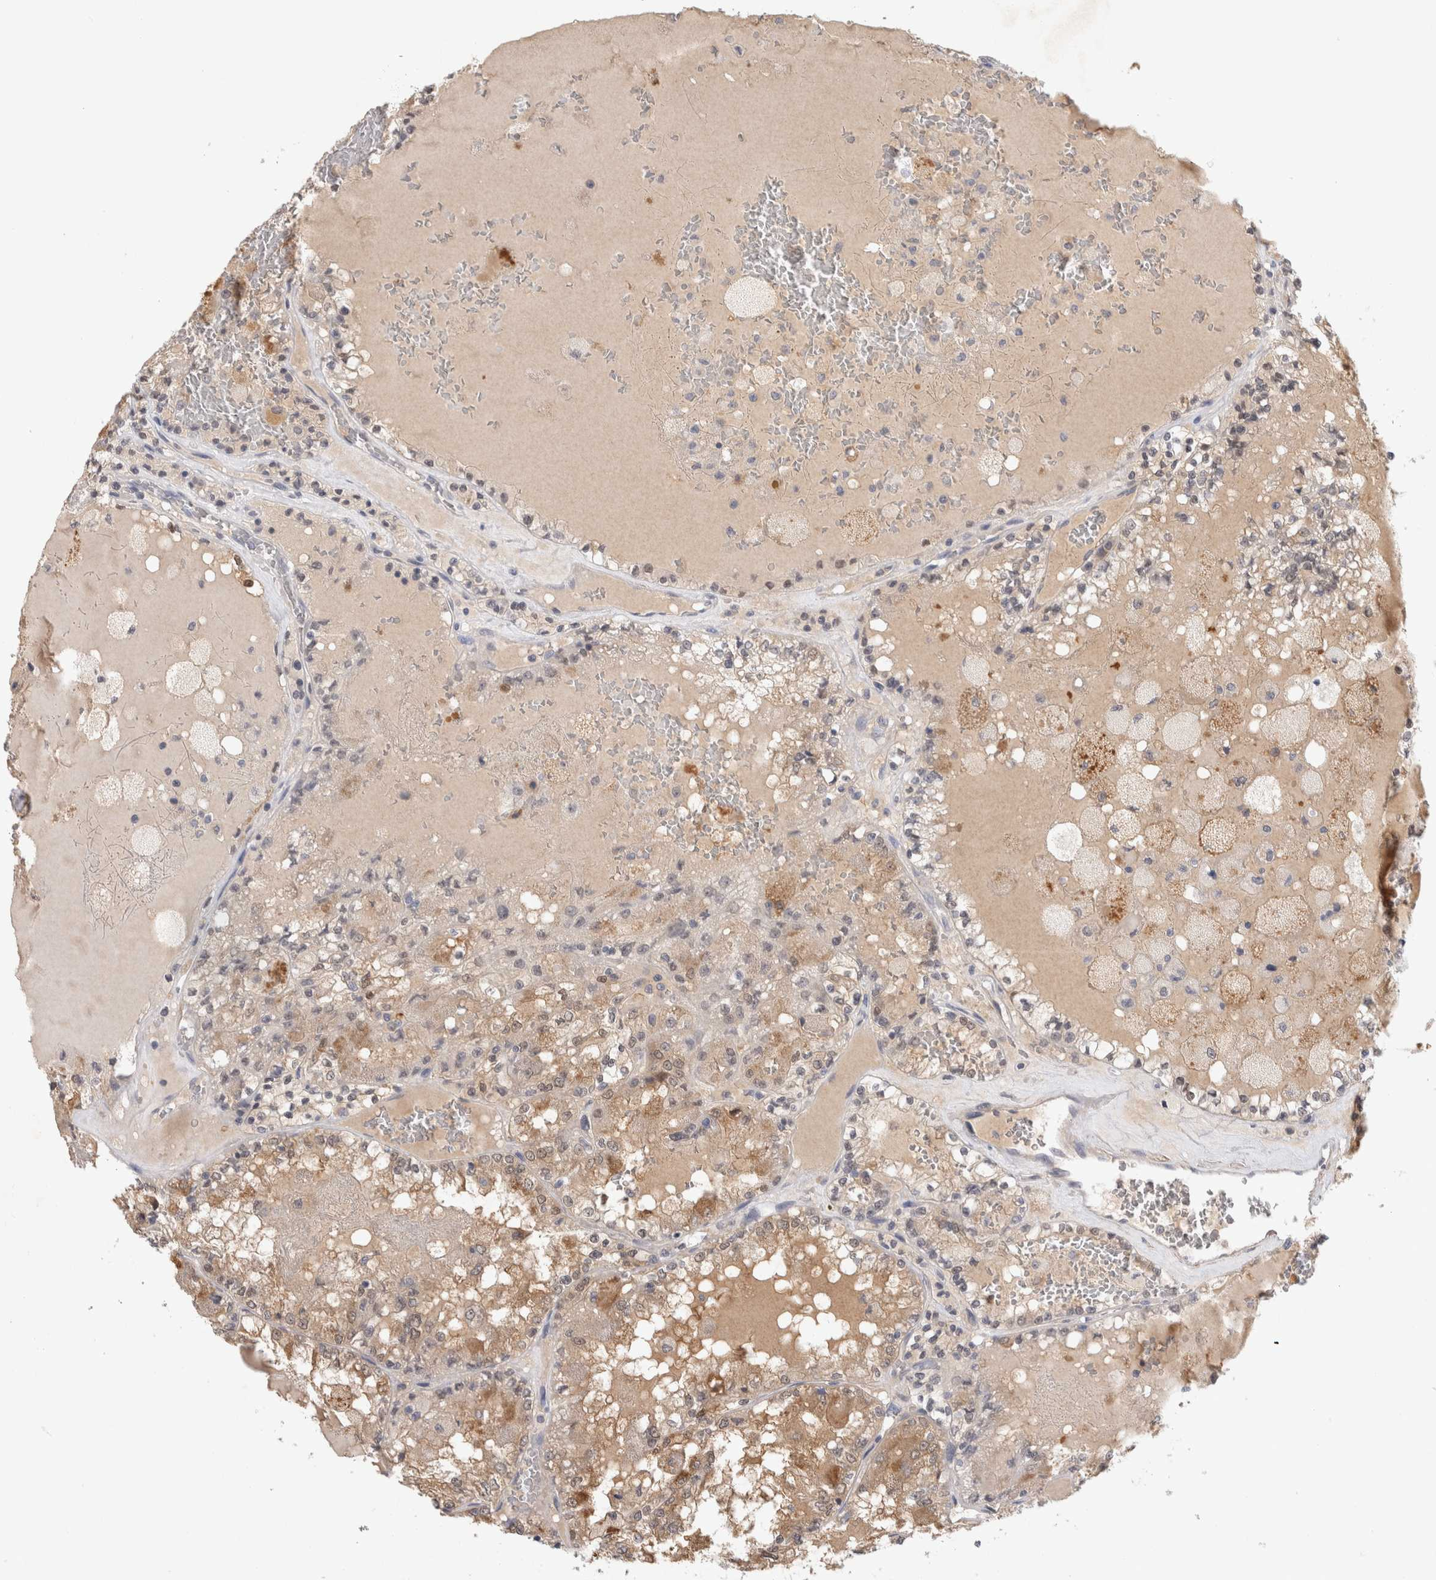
{"staining": {"intensity": "weak", "quantity": "<25%", "location": "cytoplasmic/membranous"}, "tissue": "renal cancer", "cell_type": "Tumor cells", "image_type": "cancer", "snomed": [{"axis": "morphology", "description": "Adenocarcinoma, NOS"}, {"axis": "topography", "description": "Kidney"}], "caption": "High power microscopy image of an immunohistochemistry image of renal cancer, revealing no significant expression in tumor cells. (IHC, brightfield microscopy, high magnification).", "gene": "PGM1", "patient": {"sex": "female", "age": 56}}